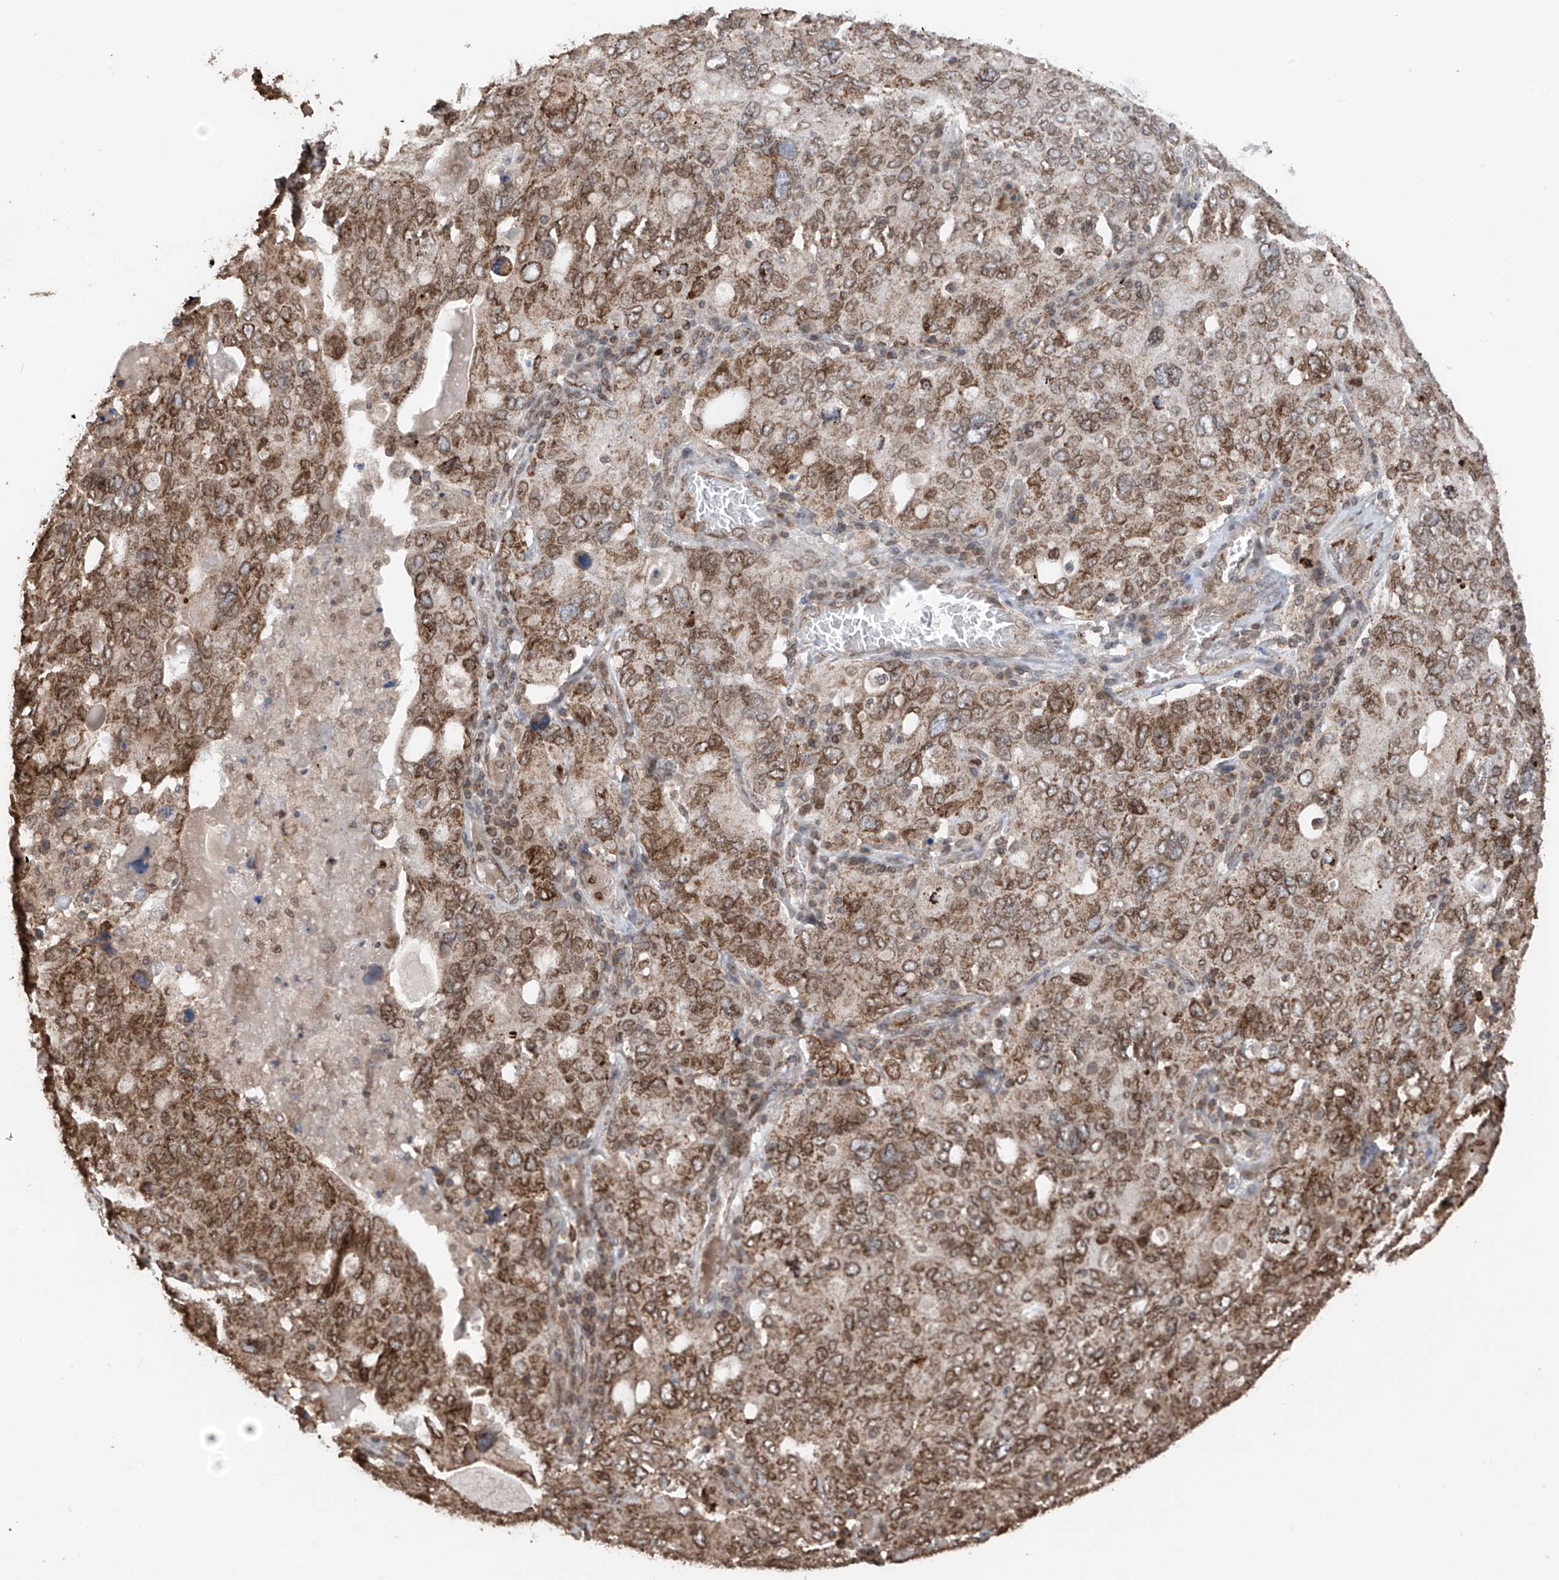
{"staining": {"intensity": "moderate", "quantity": "25%-75%", "location": "cytoplasmic/membranous,nuclear"}, "tissue": "ovarian cancer", "cell_type": "Tumor cells", "image_type": "cancer", "snomed": [{"axis": "morphology", "description": "Carcinoma, endometroid"}, {"axis": "topography", "description": "Ovary"}], "caption": "A high-resolution histopathology image shows immunohistochemistry staining of ovarian endometroid carcinoma, which shows moderate cytoplasmic/membranous and nuclear staining in approximately 25%-75% of tumor cells.", "gene": "AHCTF1", "patient": {"sex": "female", "age": 62}}